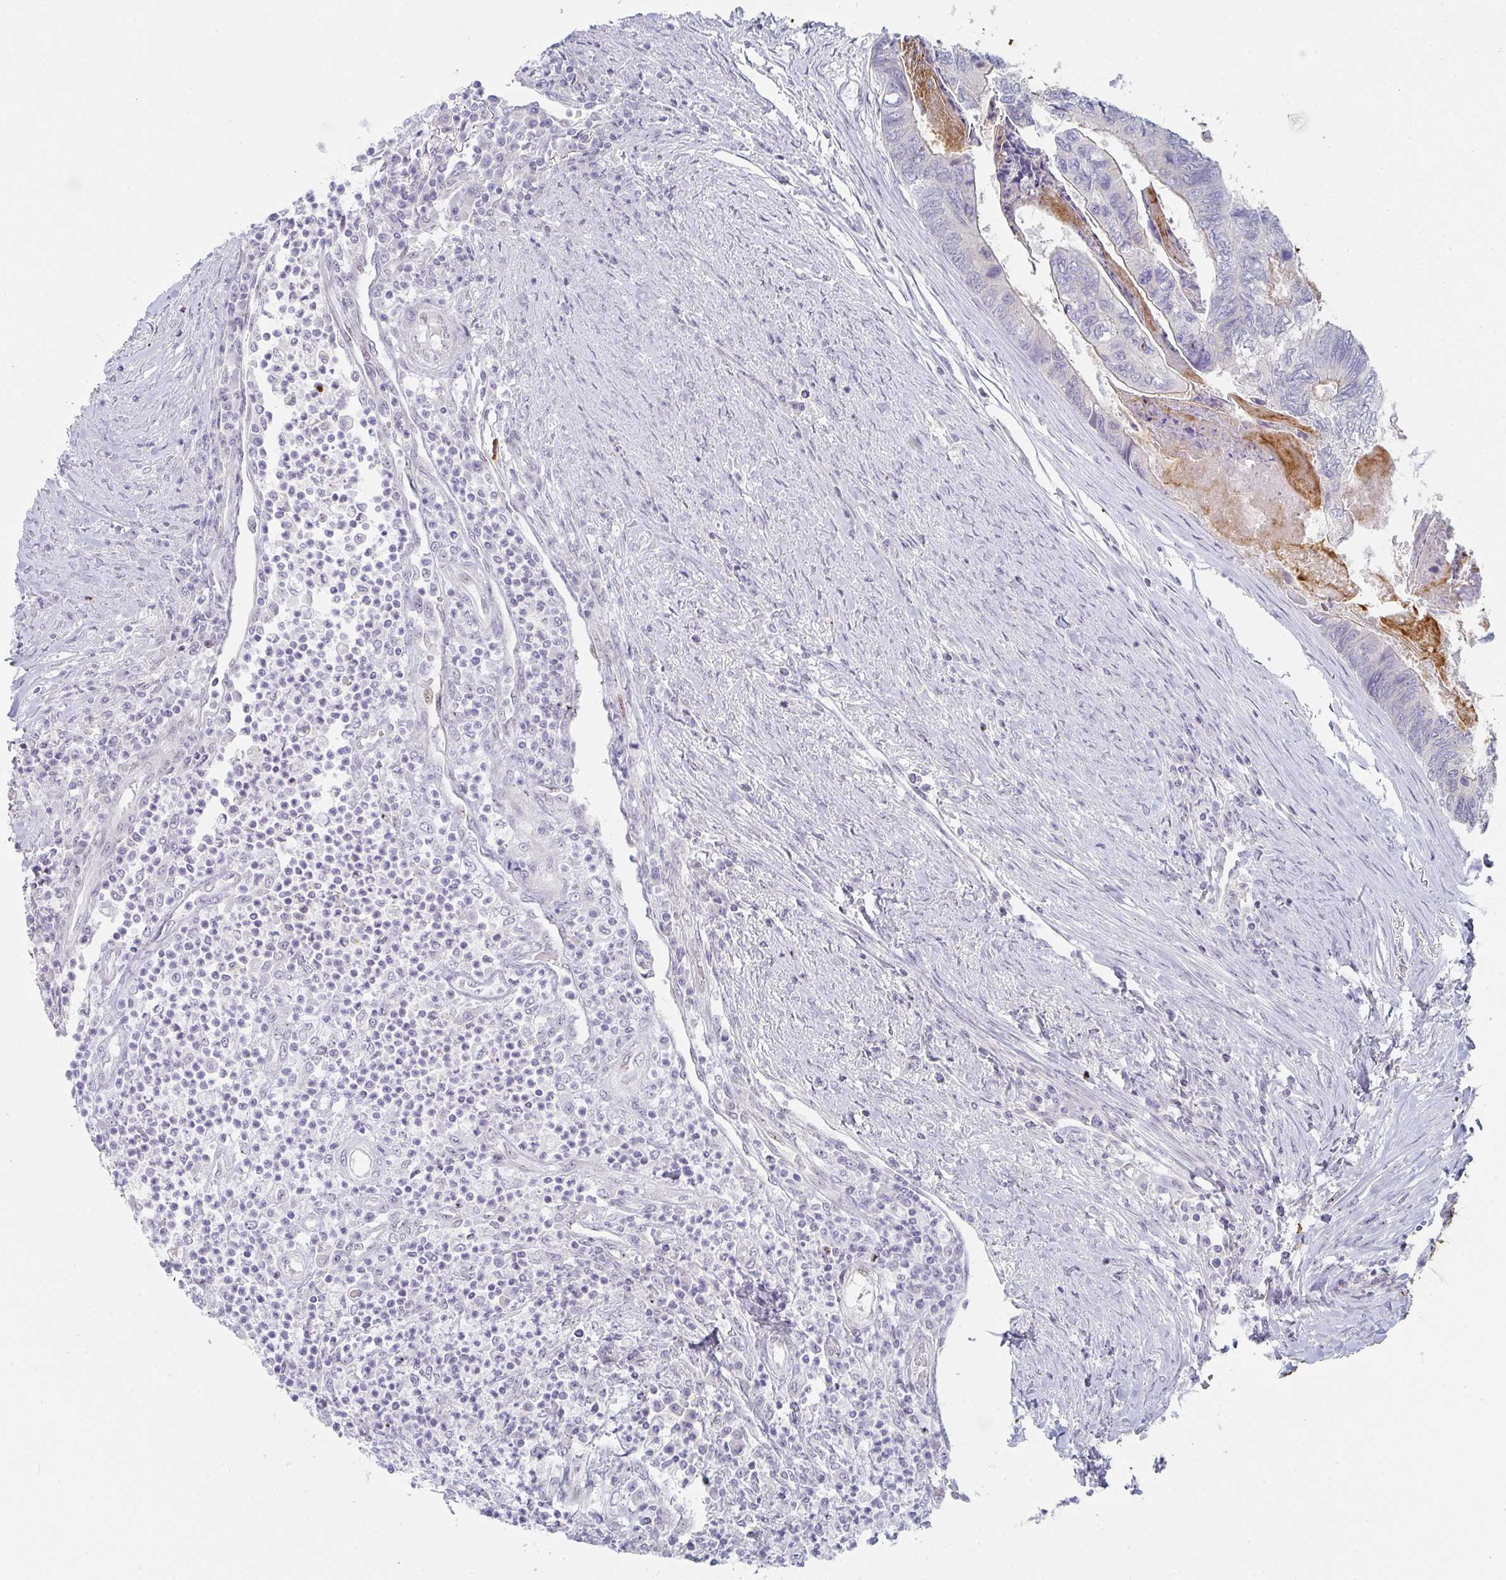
{"staining": {"intensity": "negative", "quantity": "none", "location": "none"}, "tissue": "colorectal cancer", "cell_type": "Tumor cells", "image_type": "cancer", "snomed": [{"axis": "morphology", "description": "Adenocarcinoma, NOS"}, {"axis": "topography", "description": "Colon"}], "caption": "DAB immunohistochemical staining of adenocarcinoma (colorectal) exhibits no significant positivity in tumor cells.", "gene": "POU2AF2", "patient": {"sex": "female", "age": 67}}